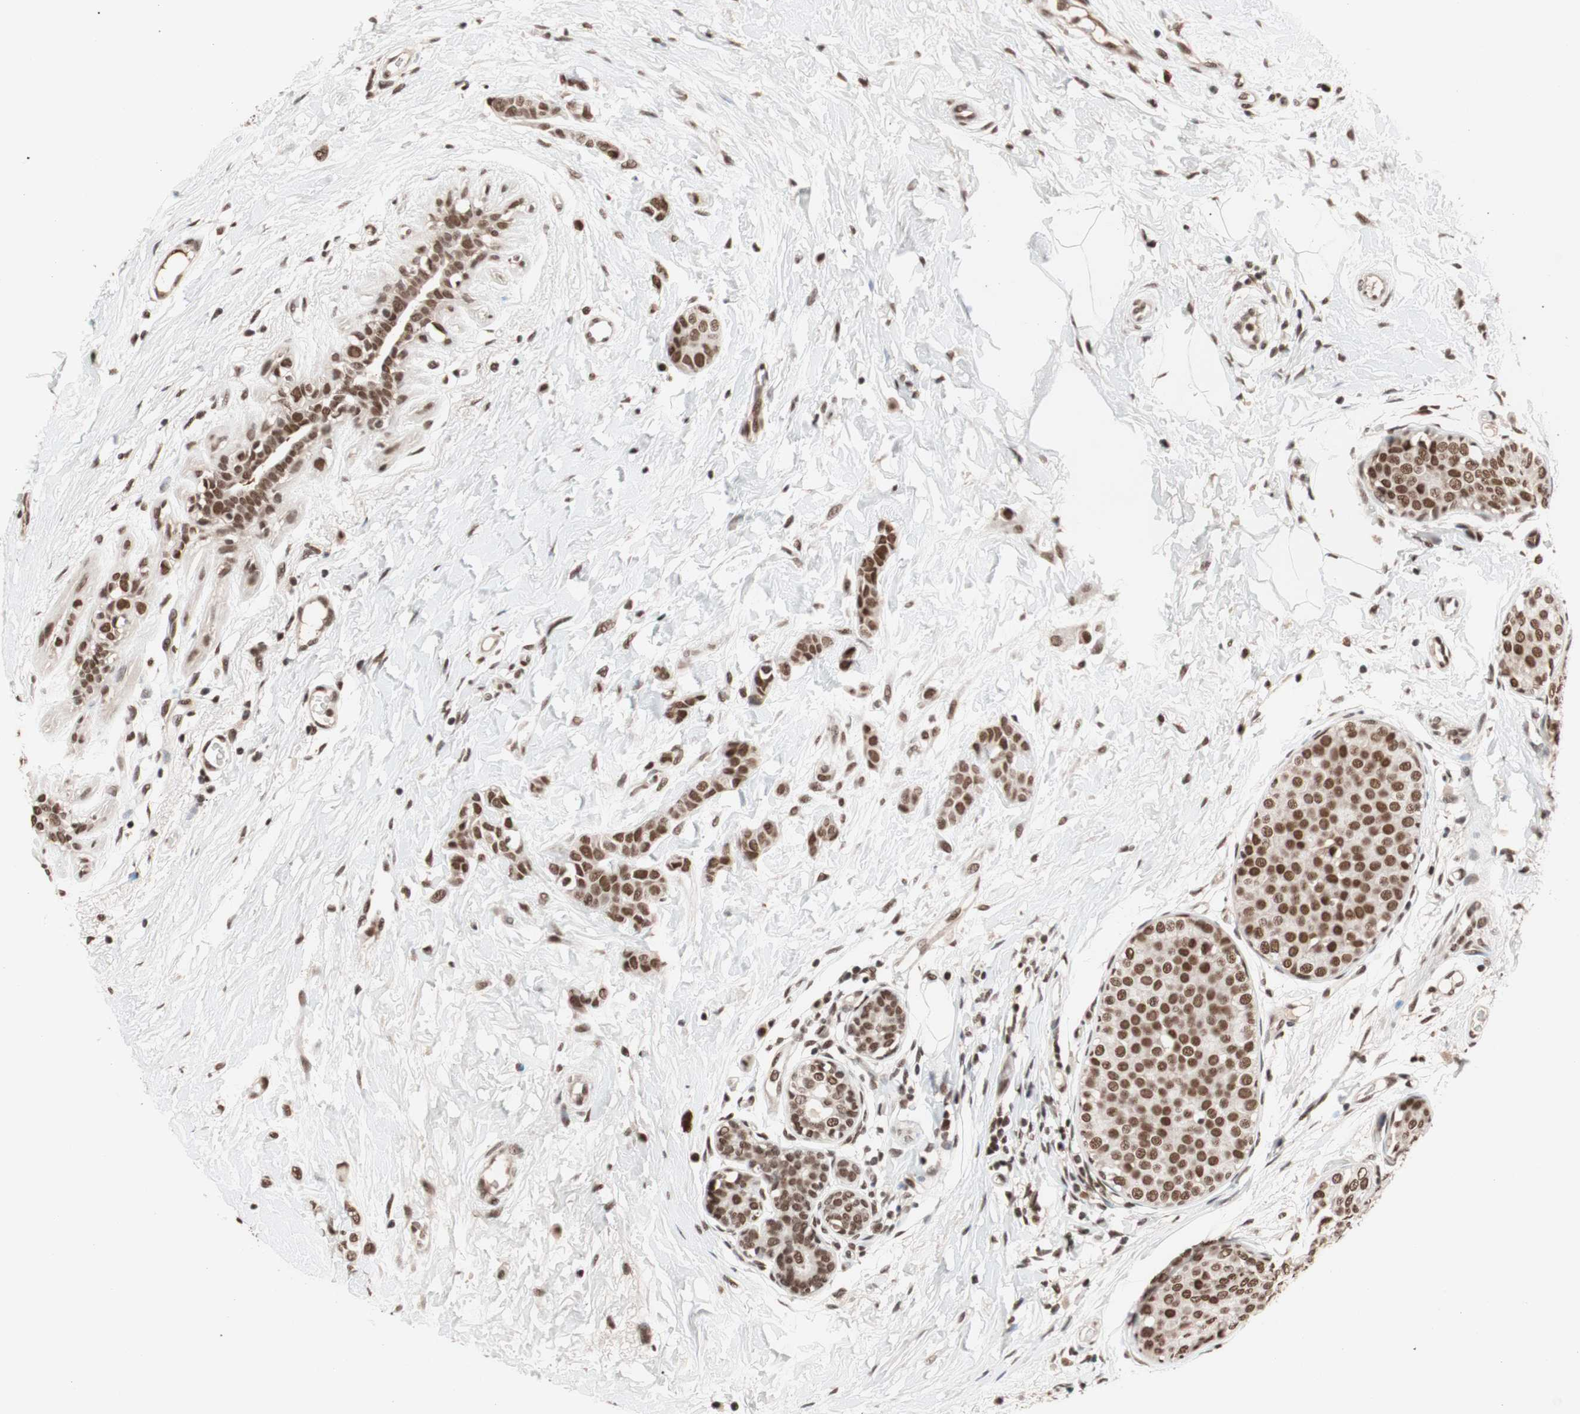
{"staining": {"intensity": "moderate", "quantity": ">75%", "location": "nuclear"}, "tissue": "breast cancer", "cell_type": "Tumor cells", "image_type": "cancer", "snomed": [{"axis": "morphology", "description": "Lobular carcinoma, in situ"}, {"axis": "morphology", "description": "Lobular carcinoma"}, {"axis": "topography", "description": "Breast"}], "caption": "Immunohistochemical staining of breast lobular carcinoma in situ shows medium levels of moderate nuclear expression in approximately >75% of tumor cells.", "gene": "CHAMP1", "patient": {"sex": "female", "age": 41}}